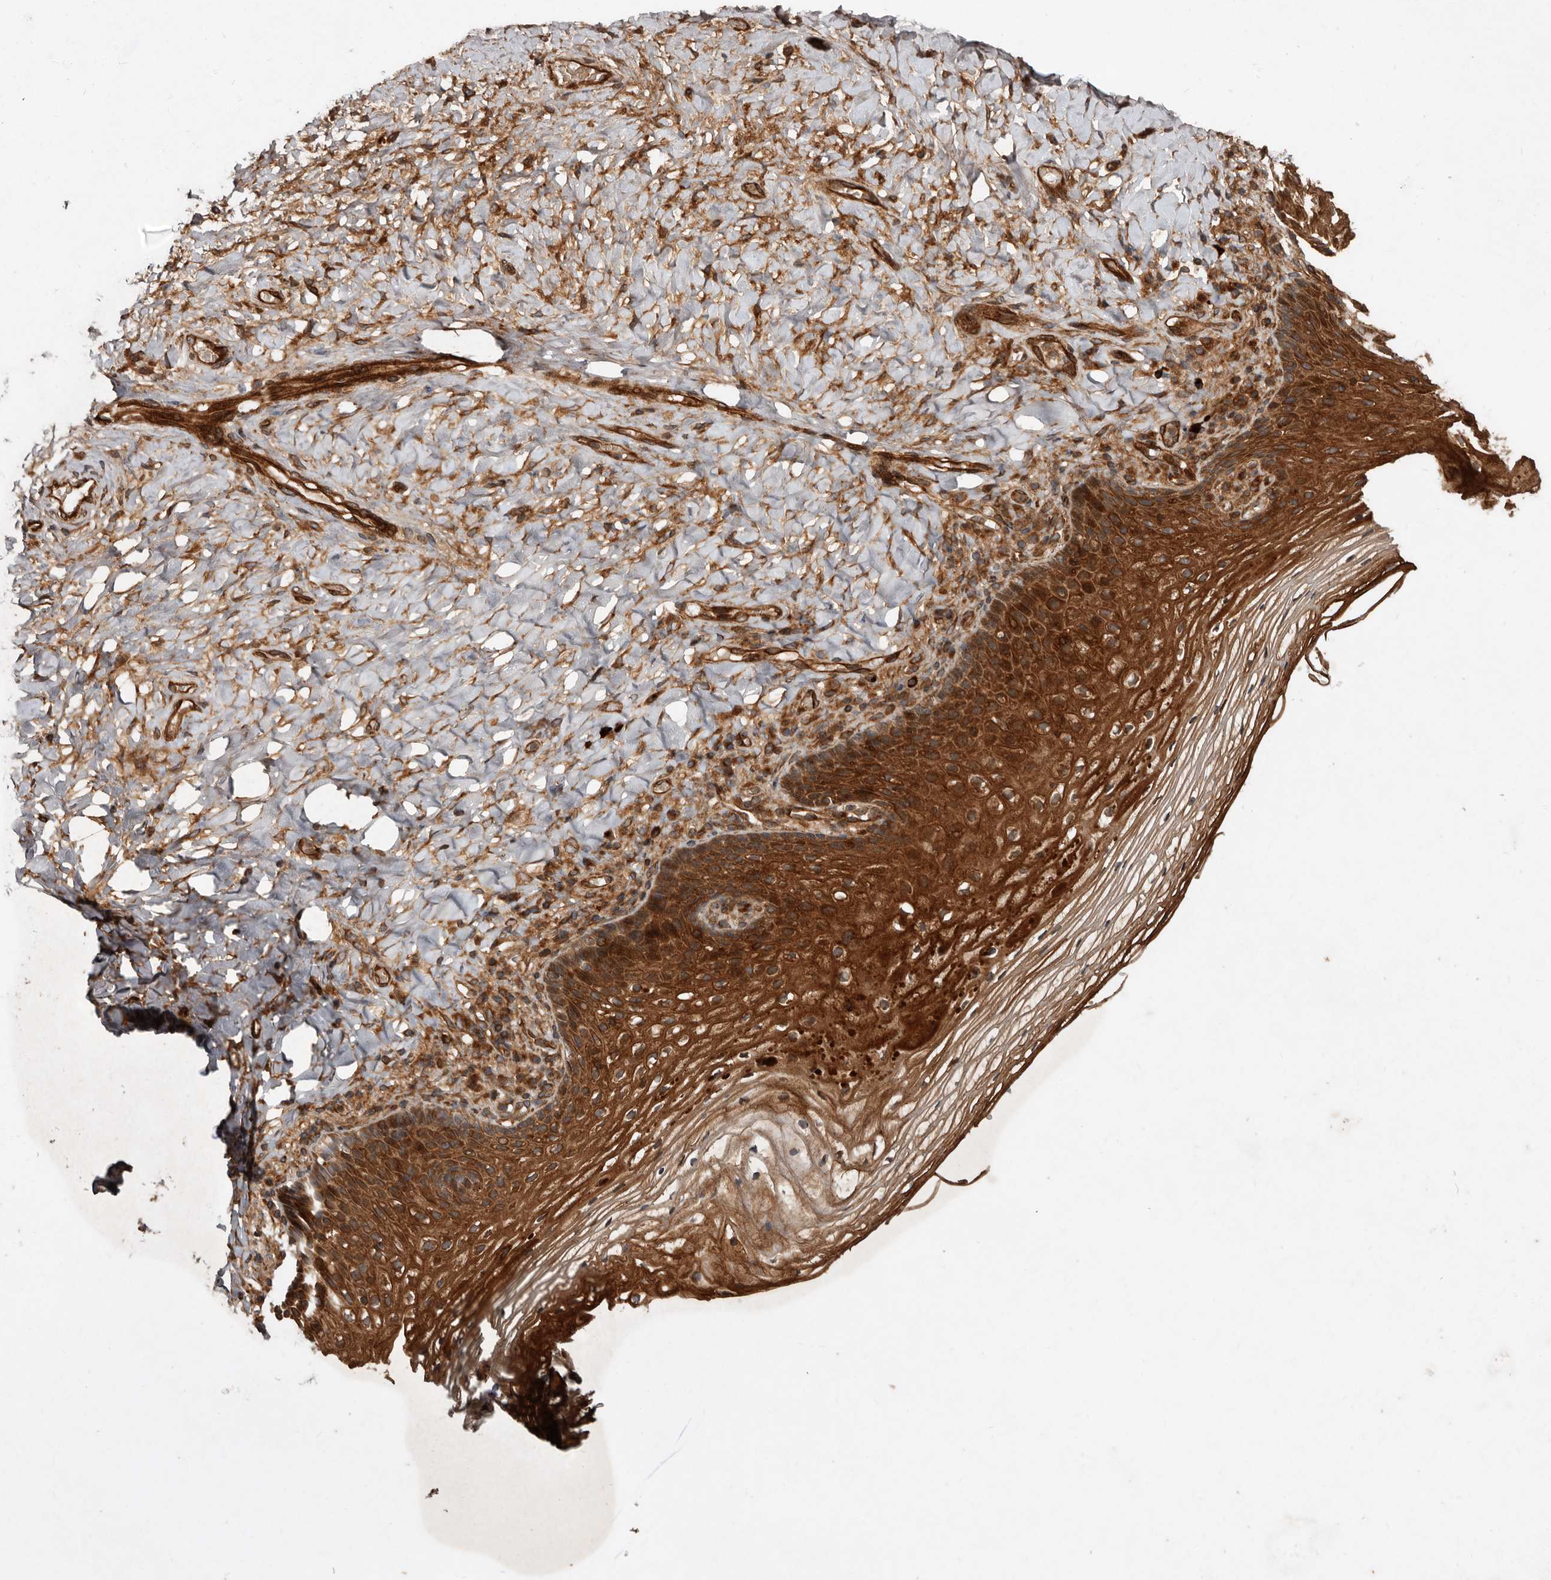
{"staining": {"intensity": "strong", "quantity": ">75%", "location": "cytoplasmic/membranous"}, "tissue": "vagina", "cell_type": "Squamous epithelial cells", "image_type": "normal", "snomed": [{"axis": "morphology", "description": "Normal tissue, NOS"}, {"axis": "topography", "description": "Vagina"}], "caption": "Benign vagina exhibits strong cytoplasmic/membranous expression in about >75% of squamous epithelial cells The protein is stained brown, and the nuclei are stained in blue (DAB (3,3'-diaminobenzidine) IHC with brightfield microscopy, high magnification)..", "gene": "STK36", "patient": {"sex": "female", "age": 60}}